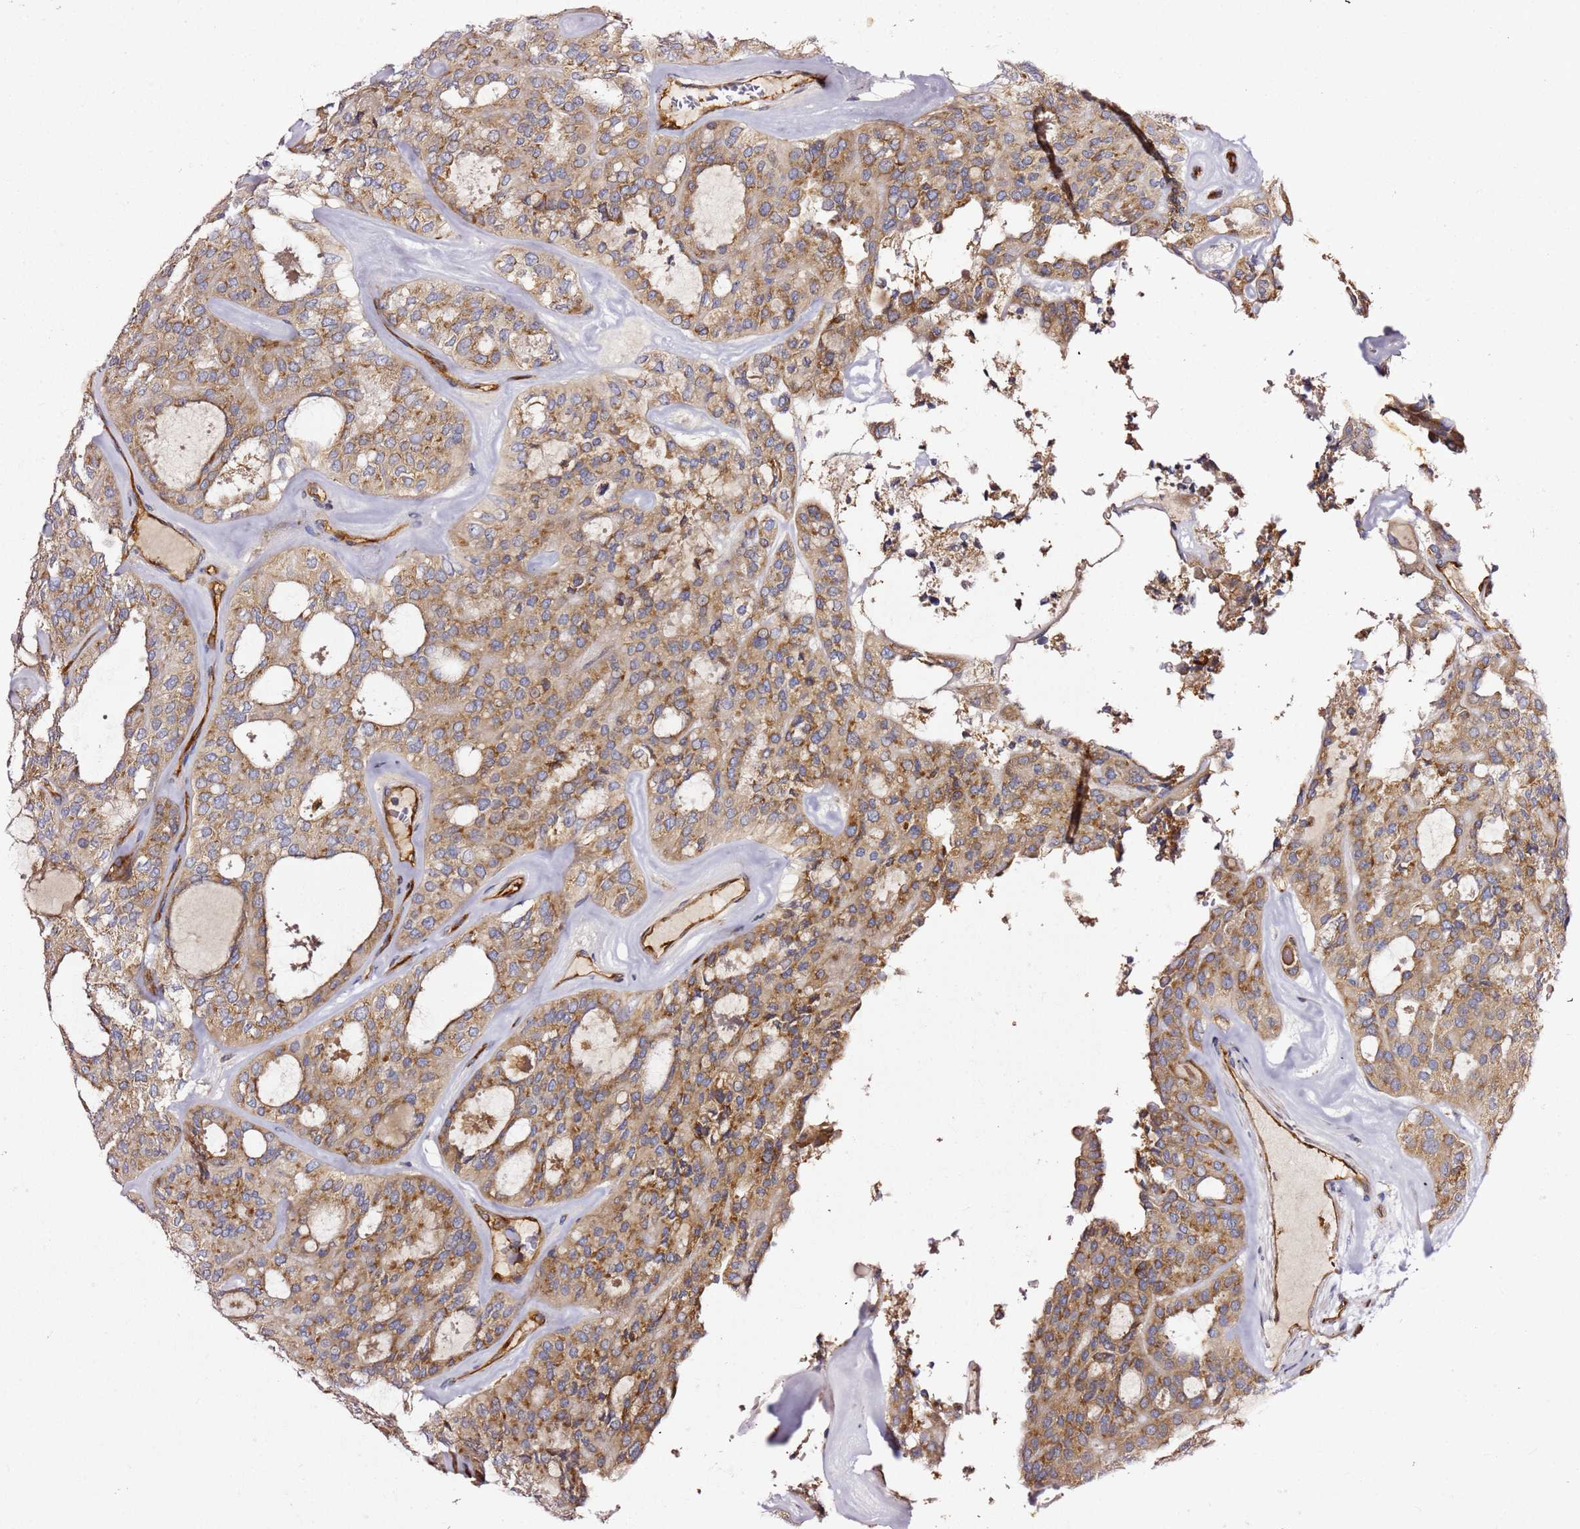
{"staining": {"intensity": "moderate", "quantity": ">75%", "location": "cytoplasmic/membranous"}, "tissue": "thyroid cancer", "cell_type": "Tumor cells", "image_type": "cancer", "snomed": [{"axis": "morphology", "description": "Follicular adenoma carcinoma, NOS"}, {"axis": "topography", "description": "Thyroid gland"}], "caption": "Immunohistochemistry (IHC) (DAB (3,3'-diaminobenzidine)) staining of human thyroid cancer exhibits moderate cytoplasmic/membranous protein positivity in approximately >75% of tumor cells.", "gene": "KIF7", "patient": {"sex": "male", "age": 75}}